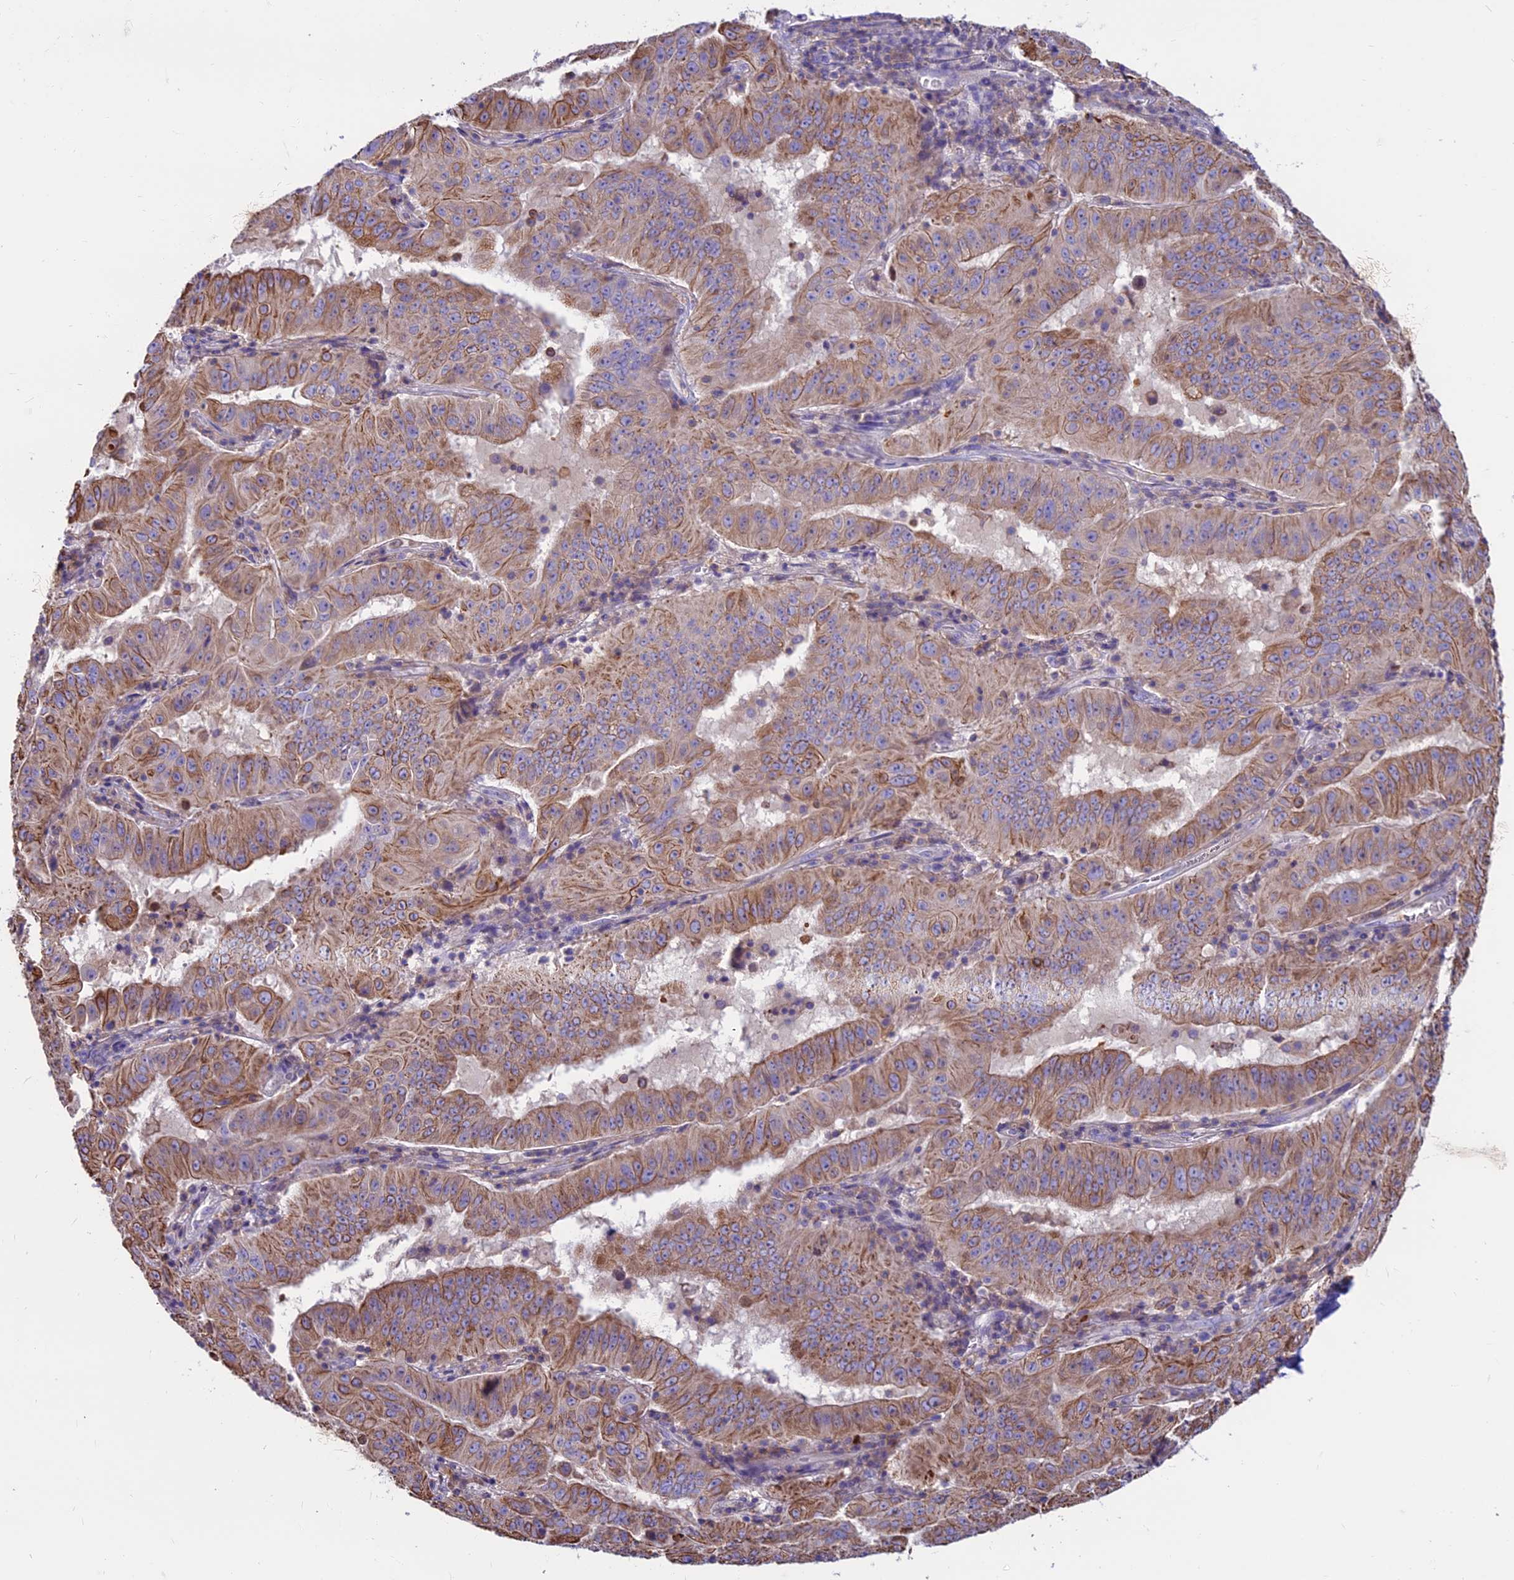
{"staining": {"intensity": "moderate", "quantity": ">75%", "location": "cytoplasmic/membranous"}, "tissue": "pancreatic cancer", "cell_type": "Tumor cells", "image_type": "cancer", "snomed": [{"axis": "morphology", "description": "Adenocarcinoma, NOS"}, {"axis": "topography", "description": "Pancreas"}], "caption": "Human pancreatic adenocarcinoma stained with a brown dye displays moderate cytoplasmic/membranous positive staining in approximately >75% of tumor cells.", "gene": "CDAN1", "patient": {"sex": "male", "age": 63}}